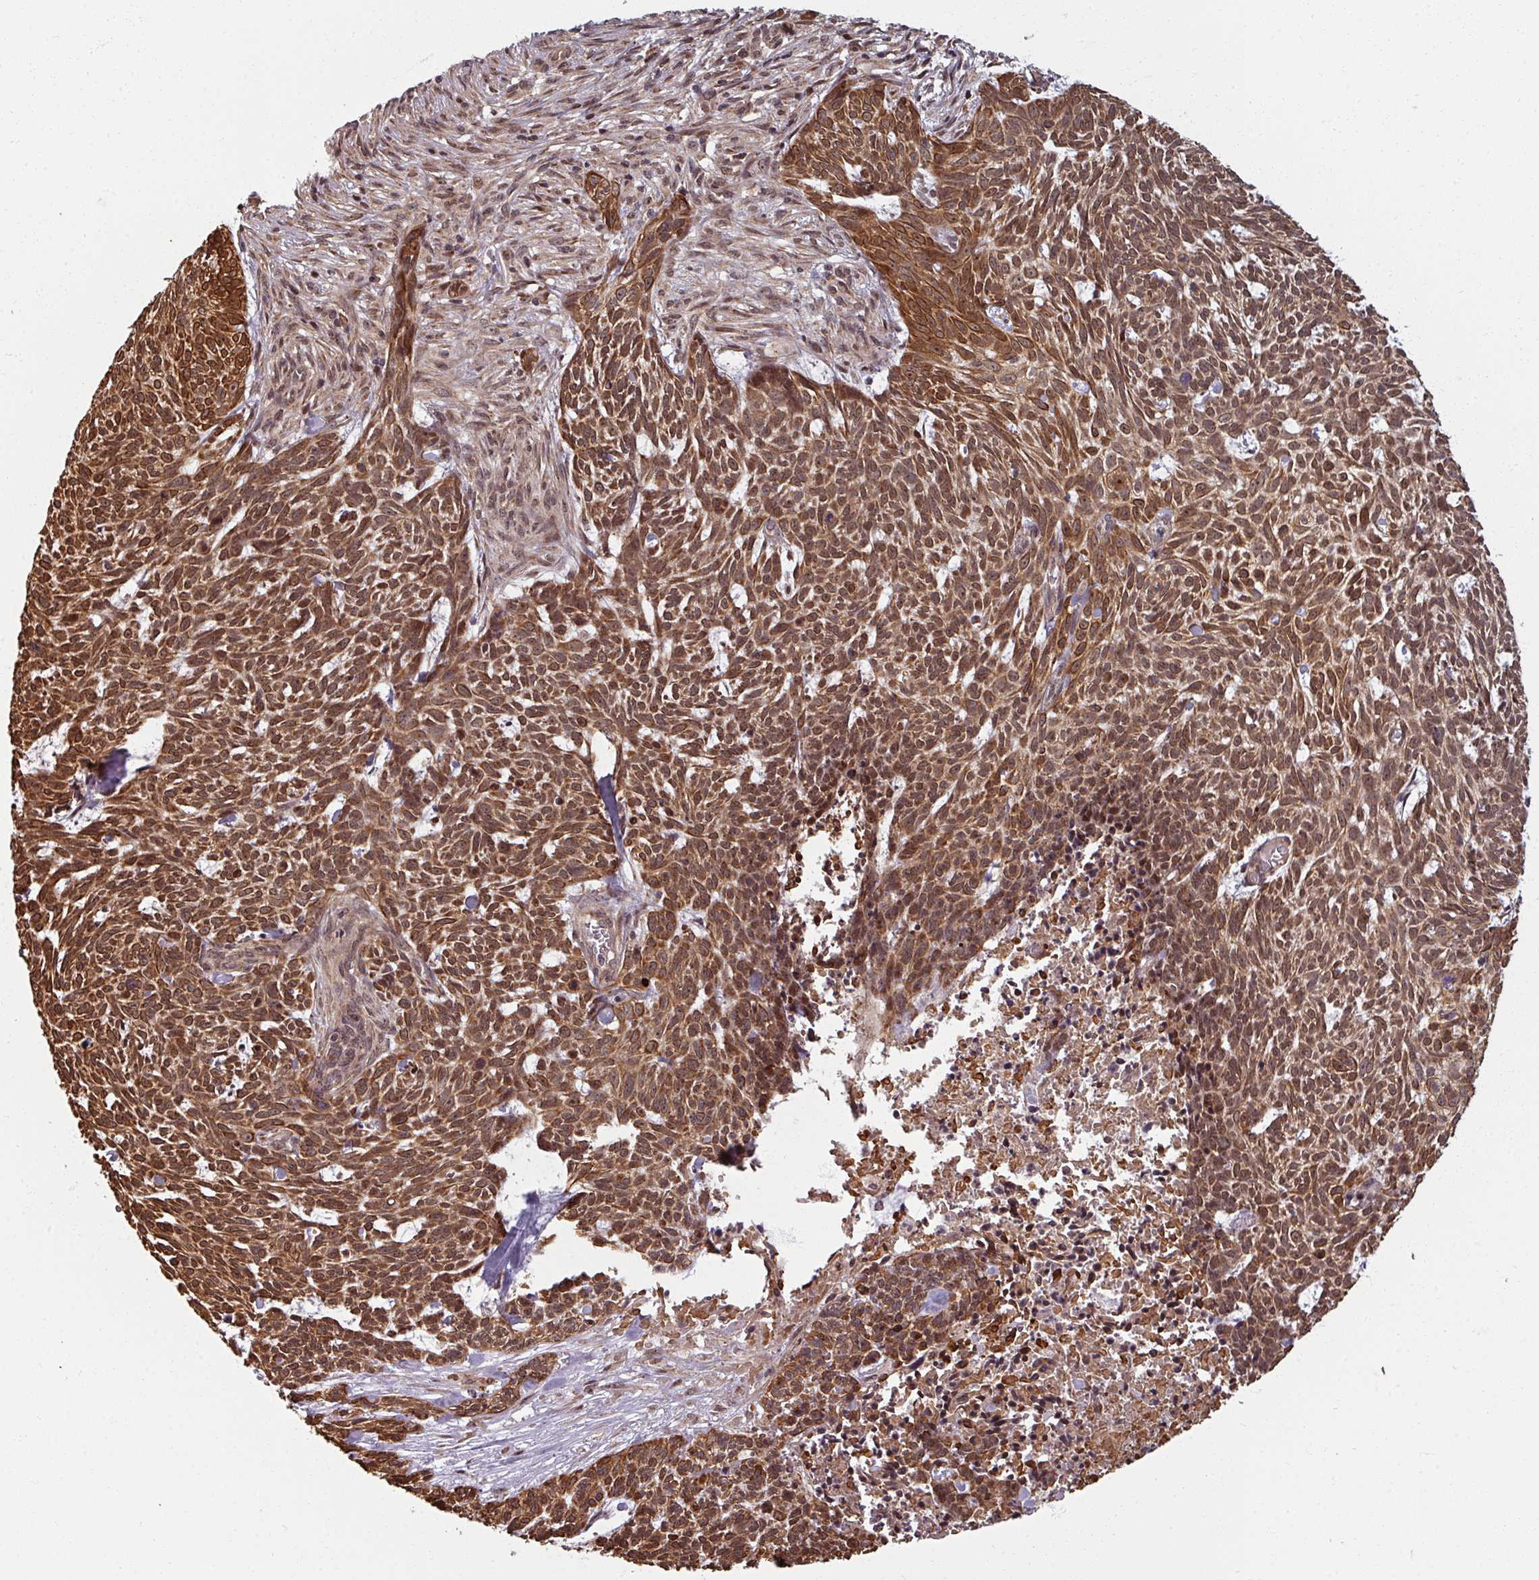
{"staining": {"intensity": "moderate", "quantity": ">75%", "location": "cytoplasmic/membranous,nuclear"}, "tissue": "skin cancer", "cell_type": "Tumor cells", "image_type": "cancer", "snomed": [{"axis": "morphology", "description": "Basal cell carcinoma"}, {"axis": "topography", "description": "Skin"}], "caption": "Immunohistochemical staining of human skin cancer (basal cell carcinoma) shows moderate cytoplasmic/membranous and nuclear protein positivity in approximately >75% of tumor cells. (brown staining indicates protein expression, while blue staining denotes nuclei).", "gene": "SWI5", "patient": {"sex": "female", "age": 93}}